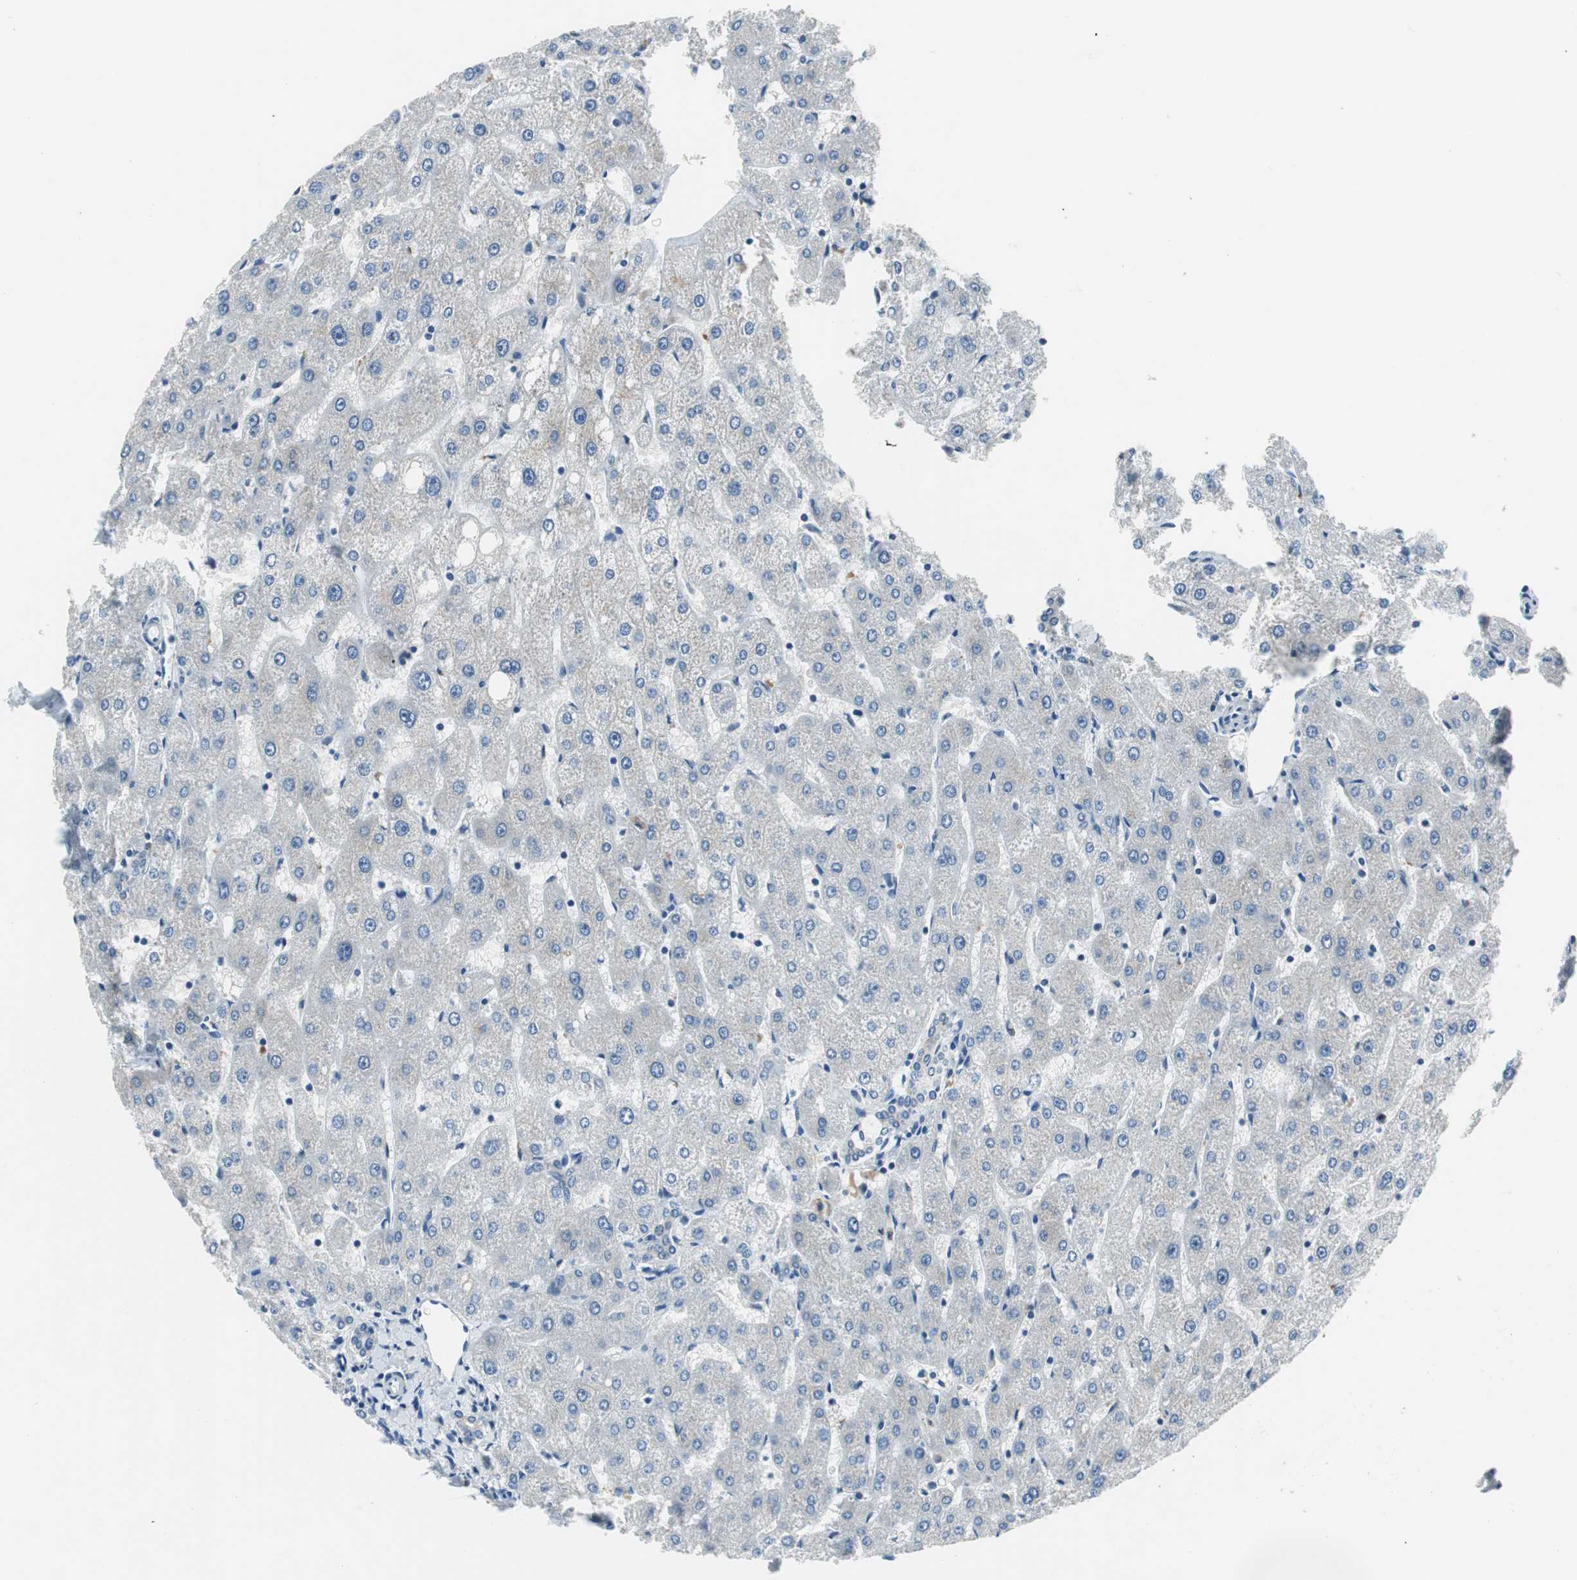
{"staining": {"intensity": "negative", "quantity": "none", "location": "none"}, "tissue": "liver", "cell_type": "Cholangiocytes", "image_type": "normal", "snomed": [{"axis": "morphology", "description": "Normal tissue, NOS"}, {"axis": "topography", "description": "Liver"}], "caption": "Image shows no protein staining in cholangiocytes of benign liver.", "gene": "PLAA", "patient": {"sex": "male", "age": 67}}